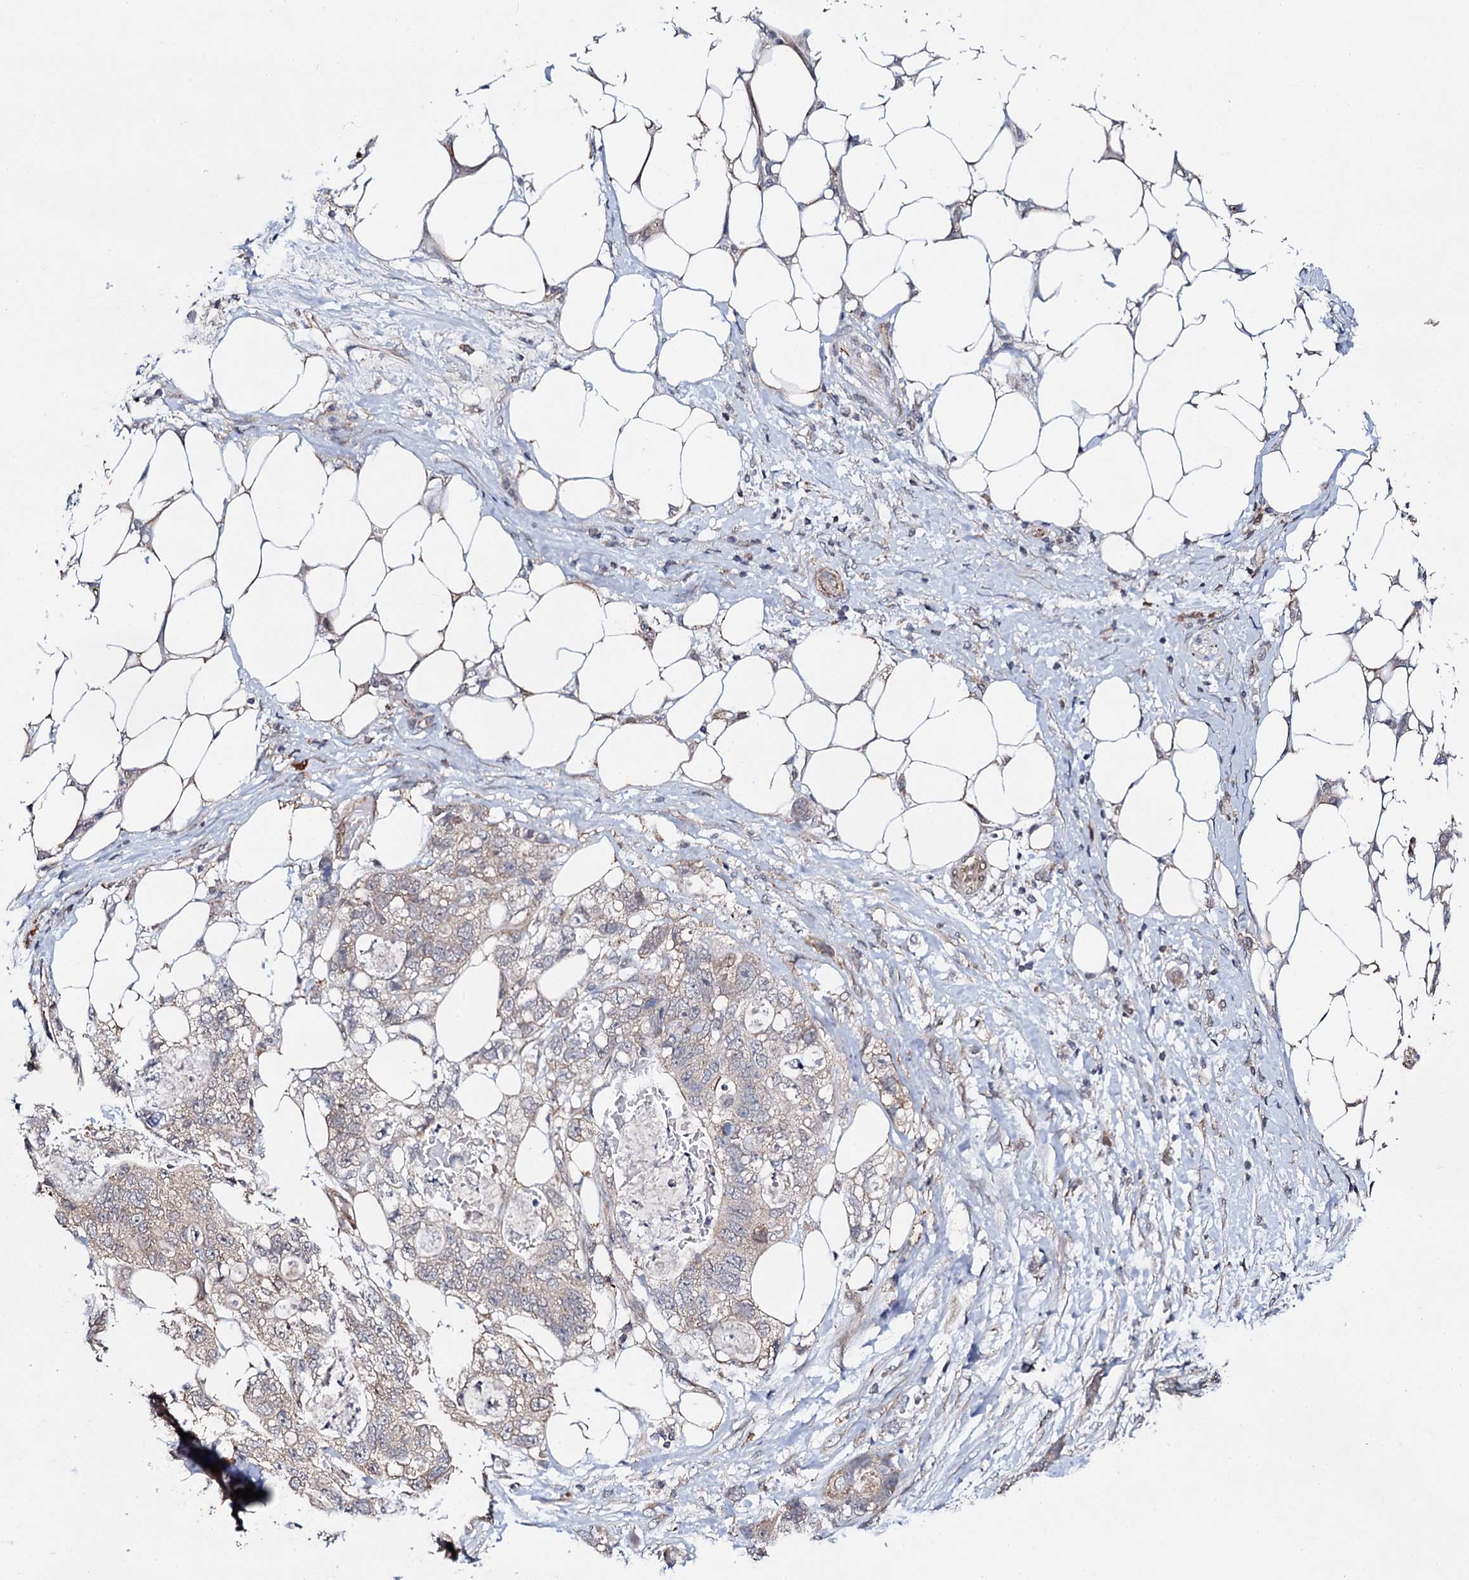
{"staining": {"intensity": "negative", "quantity": "none", "location": "none"}, "tissue": "stomach cancer", "cell_type": "Tumor cells", "image_type": "cancer", "snomed": [{"axis": "morphology", "description": "Adenocarcinoma, NOS"}, {"axis": "topography", "description": "Stomach"}], "caption": "A high-resolution histopathology image shows IHC staining of stomach cancer (adenocarcinoma), which shows no significant positivity in tumor cells. (DAB (3,3'-diaminobenzidine) immunohistochemistry (IHC) with hematoxylin counter stain).", "gene": "FAM111A", "patient": {"sex": "female", "age": 89}}